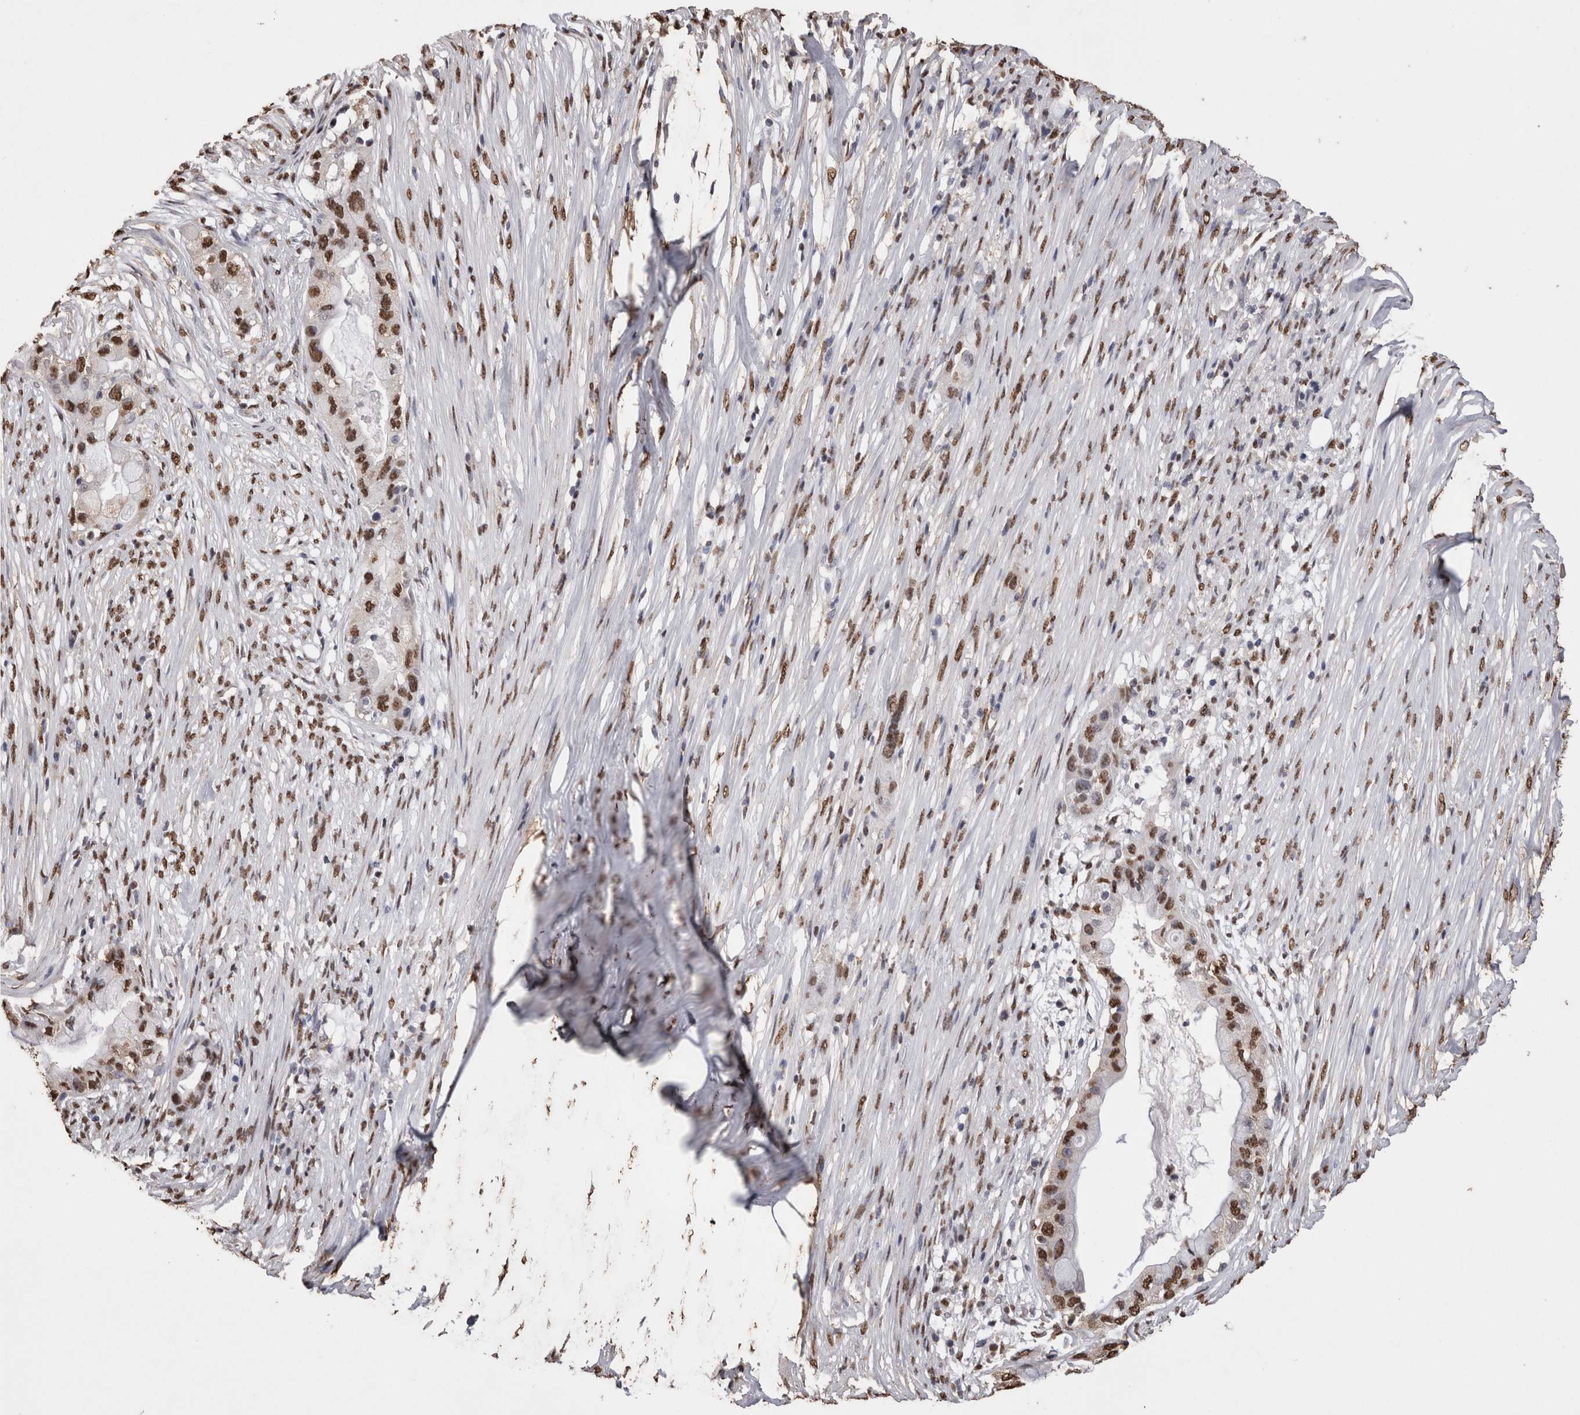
{"staining": {"intensity": "moderate", "quantity": ">75%", "location": "nuclear"}, "tissue": "pancreatic cancer", "cell_type": "Tumor cells", "image_type": "cancer", "snomed": [{"axis": "morphology", "description": "Adenocarcinoma, NOS"}, {"axis": "topography", "description": "Pancreas"}], "caption": "Brown immunohistochemical staining in pancreatic cancer reveals moderate nuclear staining in approximately >75% of tumor cells.", "gene": "NTHL1", "patient": {"sex": "male", "age": 53}}